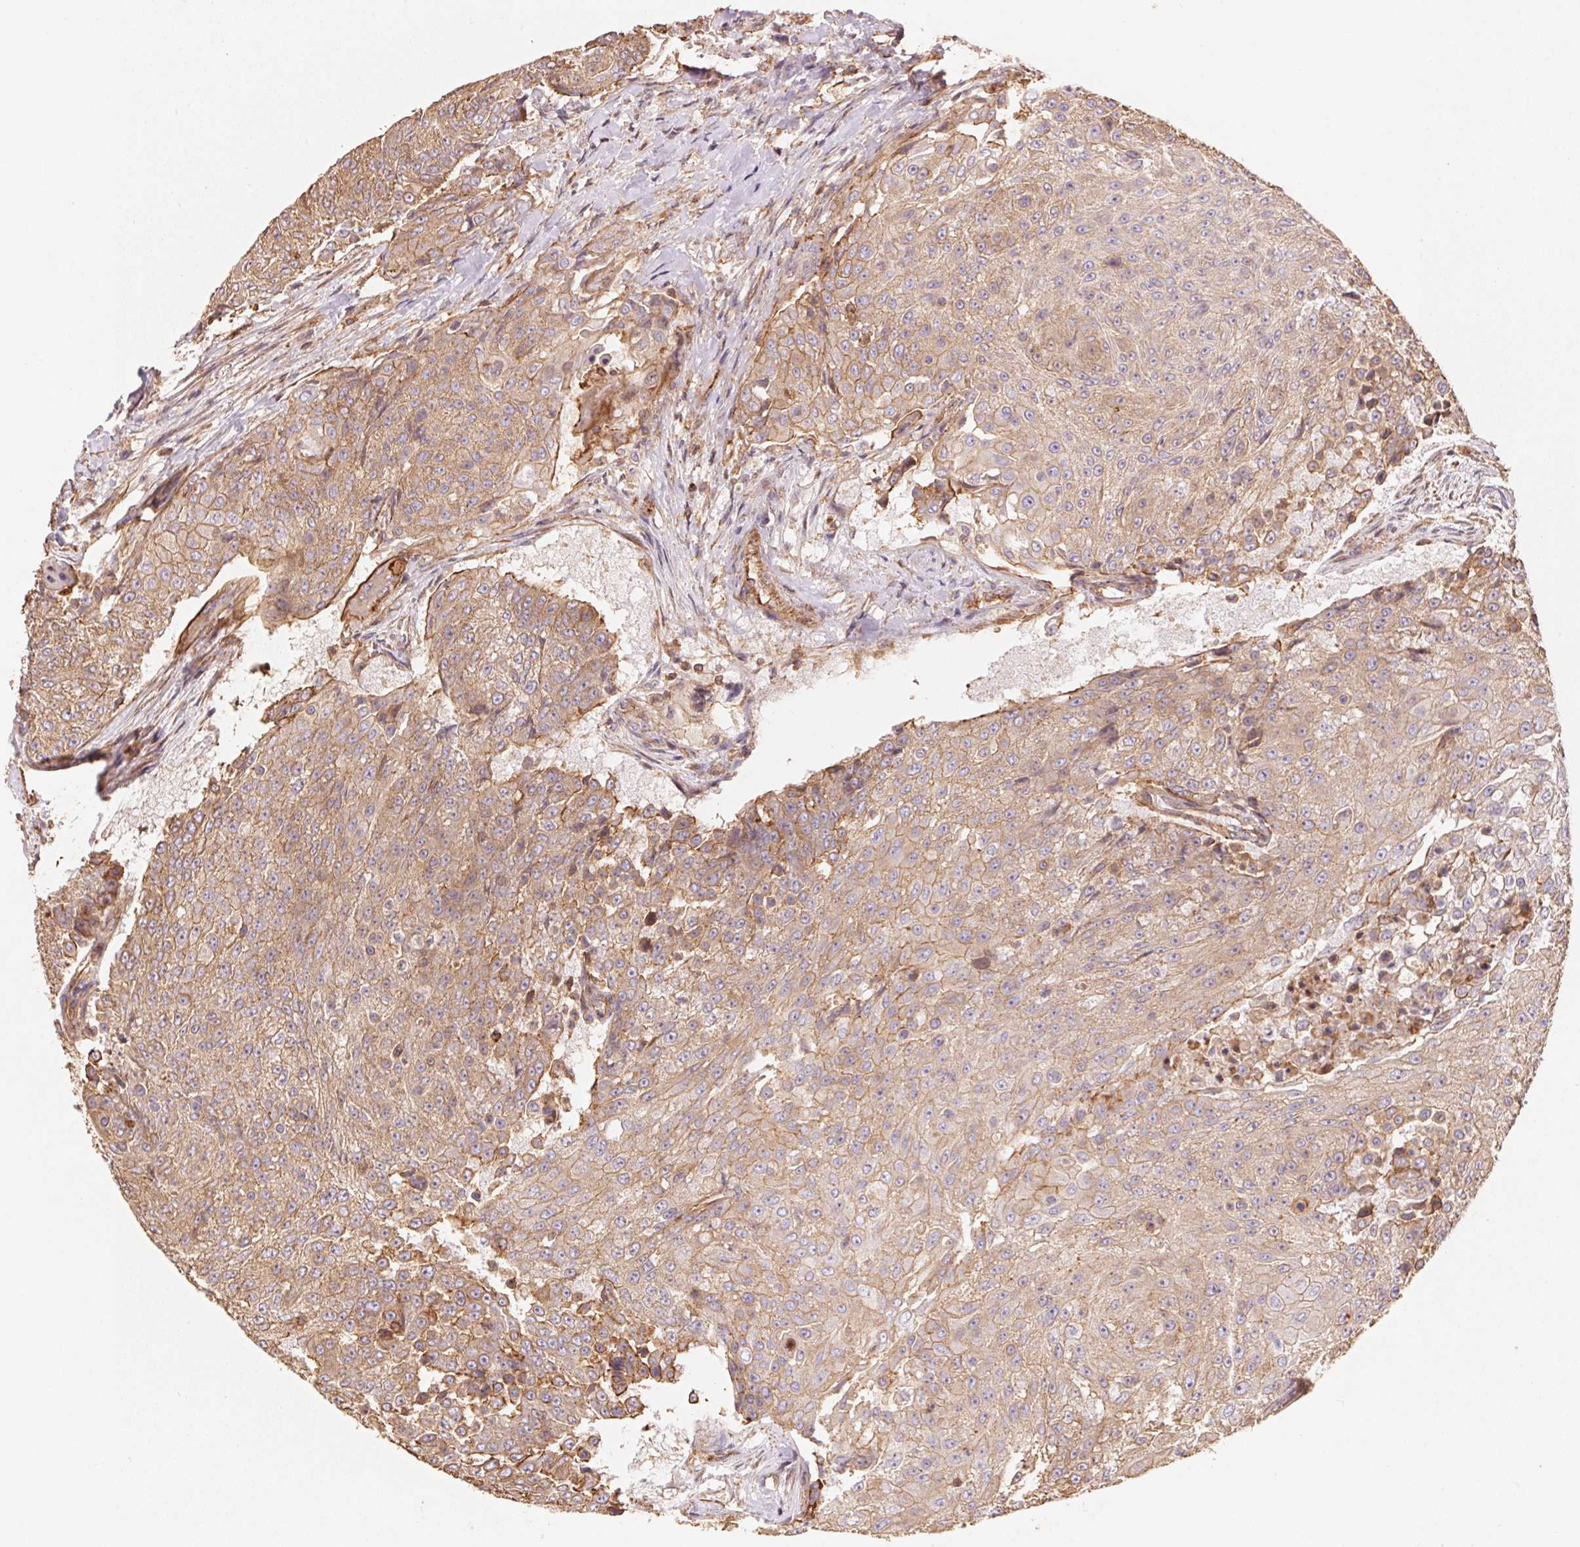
{"staining": {"intensity": "weak", "quantity": ">75%", "location": "cytoplasmic/membranous"}, "tissue": "urothelial cancer", "cell_type": "Tumor cells", "image_type": "cancer", "snomed": [{"axis": "morphology", "description": "Urothelial carcinoma, High grade"}, {"axis": "topography", "description": "Urinary bladder"}], "caption": "An immunohistochemistry micrograph of tumor tissue is shown. Protein staining in brown labels weak cytoplasmic/membranous positivity in urothelial cancer within tumor cells. (IHC, brightfield microscopy, high magnification).", "gene": "FRAS1", "patient": {"sex": "female", "age": 63}}